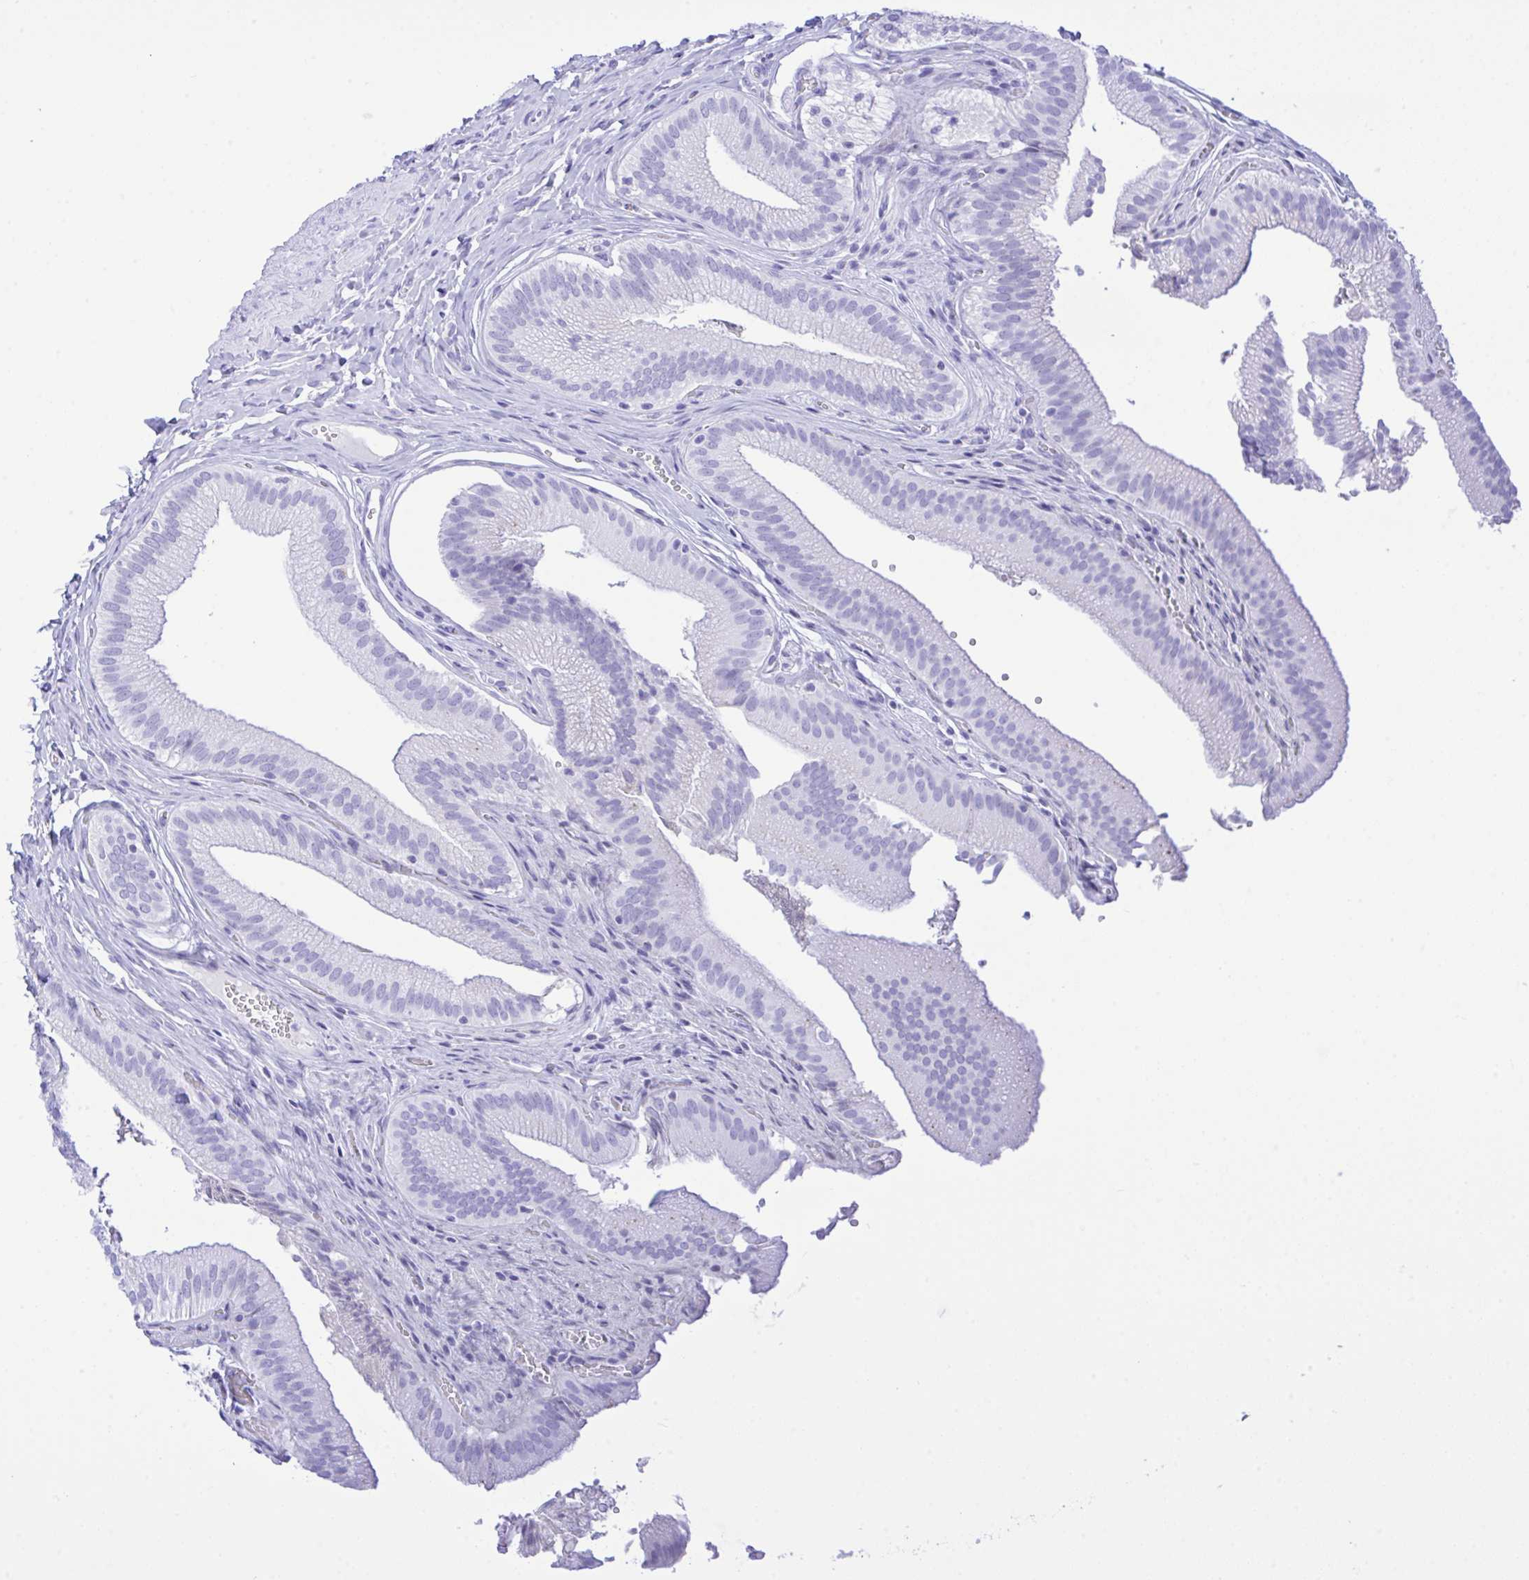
{"staining": {"intensity": "negative", "quantity": "none", "location": "none"}, "tissue": "gallbladder", "cell_type": "Glandular cells", "image_type": "normal", "snomed": [{"axis": "morphology", "description": "Normal tissue, NOS"}, {"axis": "topography", "description": "Gallbladder"}, {"axis": "topography", "description": "Peripheral nerve tissue"}], "caption": "DAB immunohistochemical staining of benign human gallbladder shows no significant staining in glandular cells. (DAB immunohistochemistry, high magnification).", "gene": "SELENOV", "patient": {"sex": "male", "age": 17}}